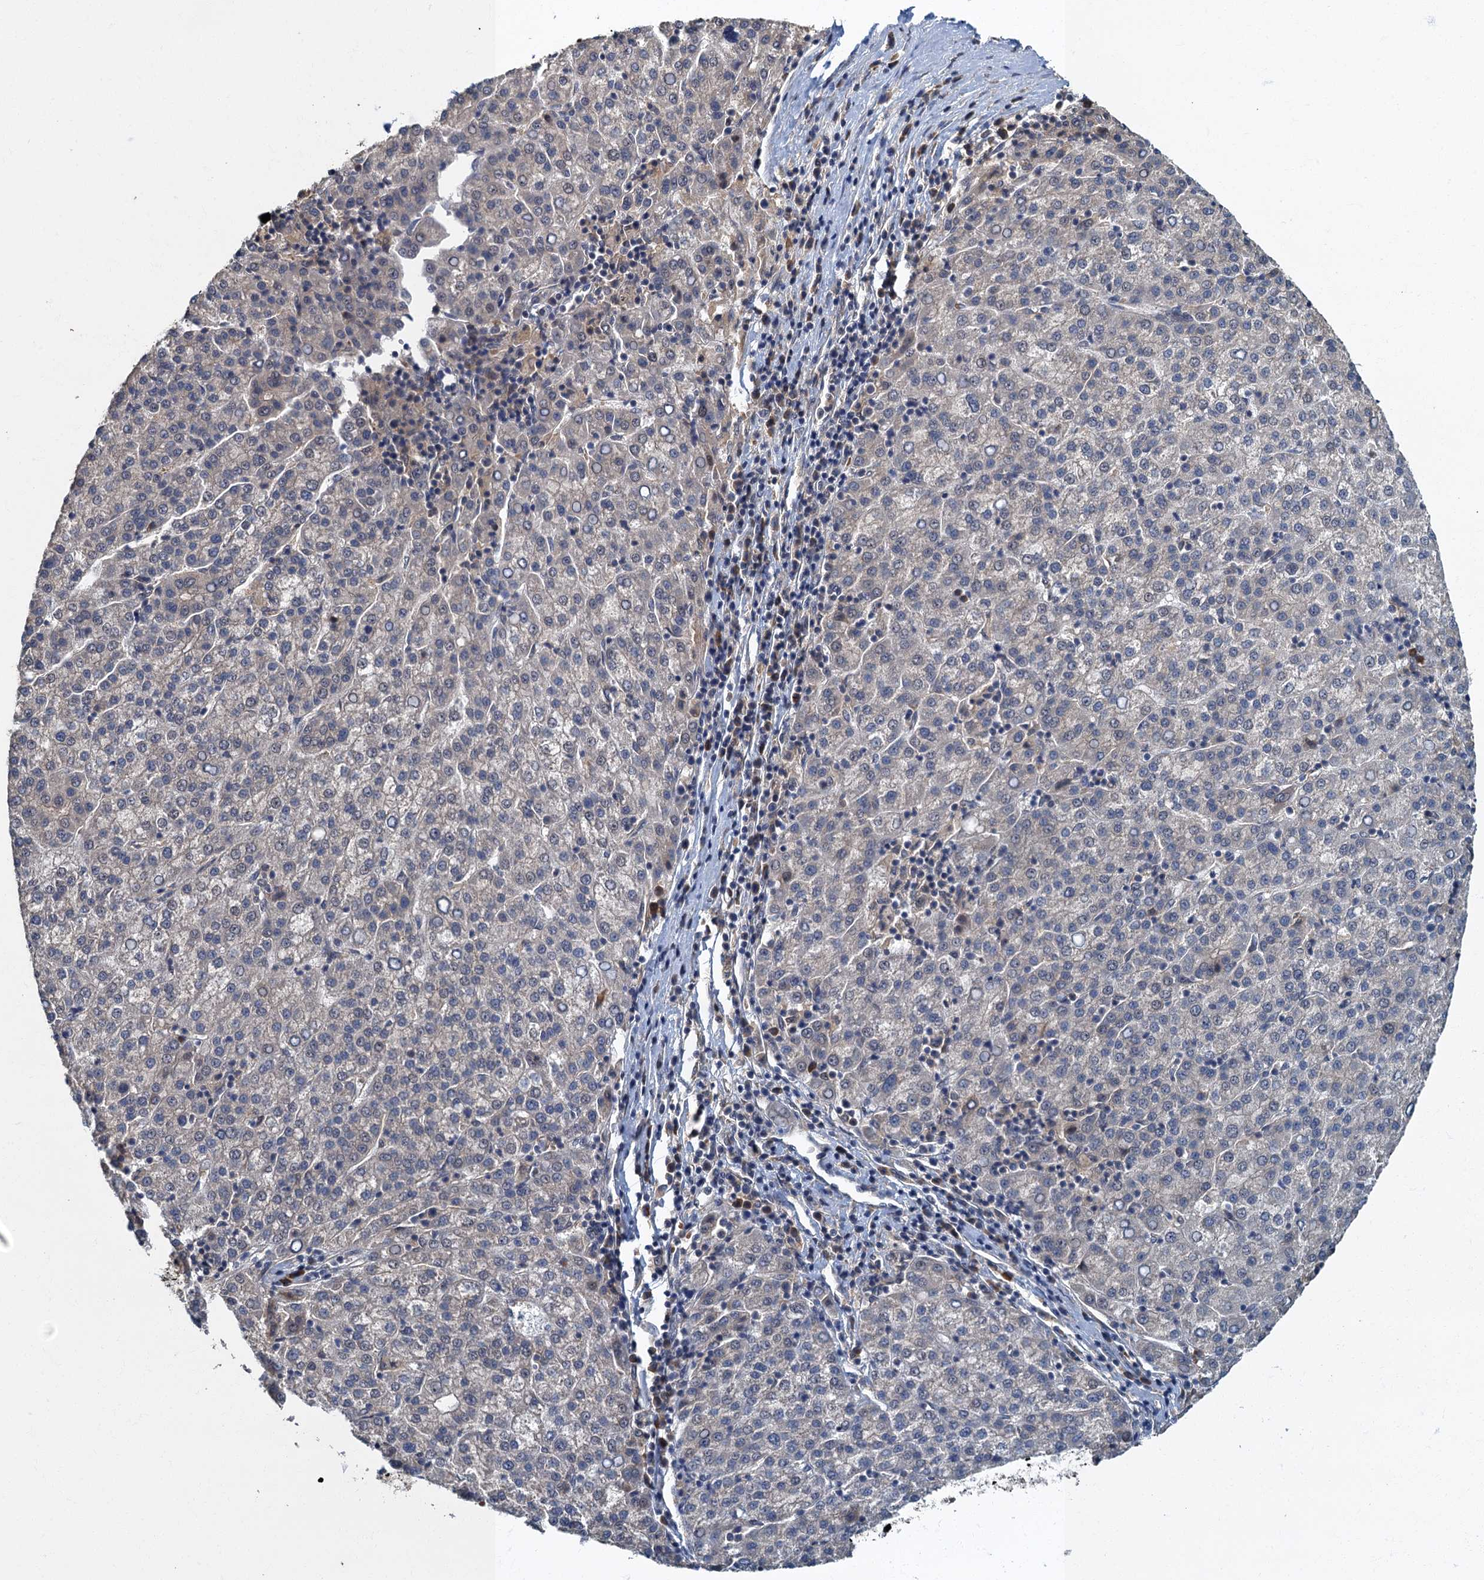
{"staining": {"intensity": "negative", "quantity": "none", "location": "none"}, "tissue": "liver cancer", "cell_type": "Tumor cells", "image_type": "cancer", "snomed": [{"axis": "morphology", "description": "Carcinoma, Hepatocellular, NOS"}, {"axis": "topography", "description": "Liver"}], "caption": "Immunohistochemistry of hepatocellular carcinoma (liver) demonstrates no positivity in tumor cells.", "gene": "TBCK", "patient": {"sex": "female", "age": 58}}